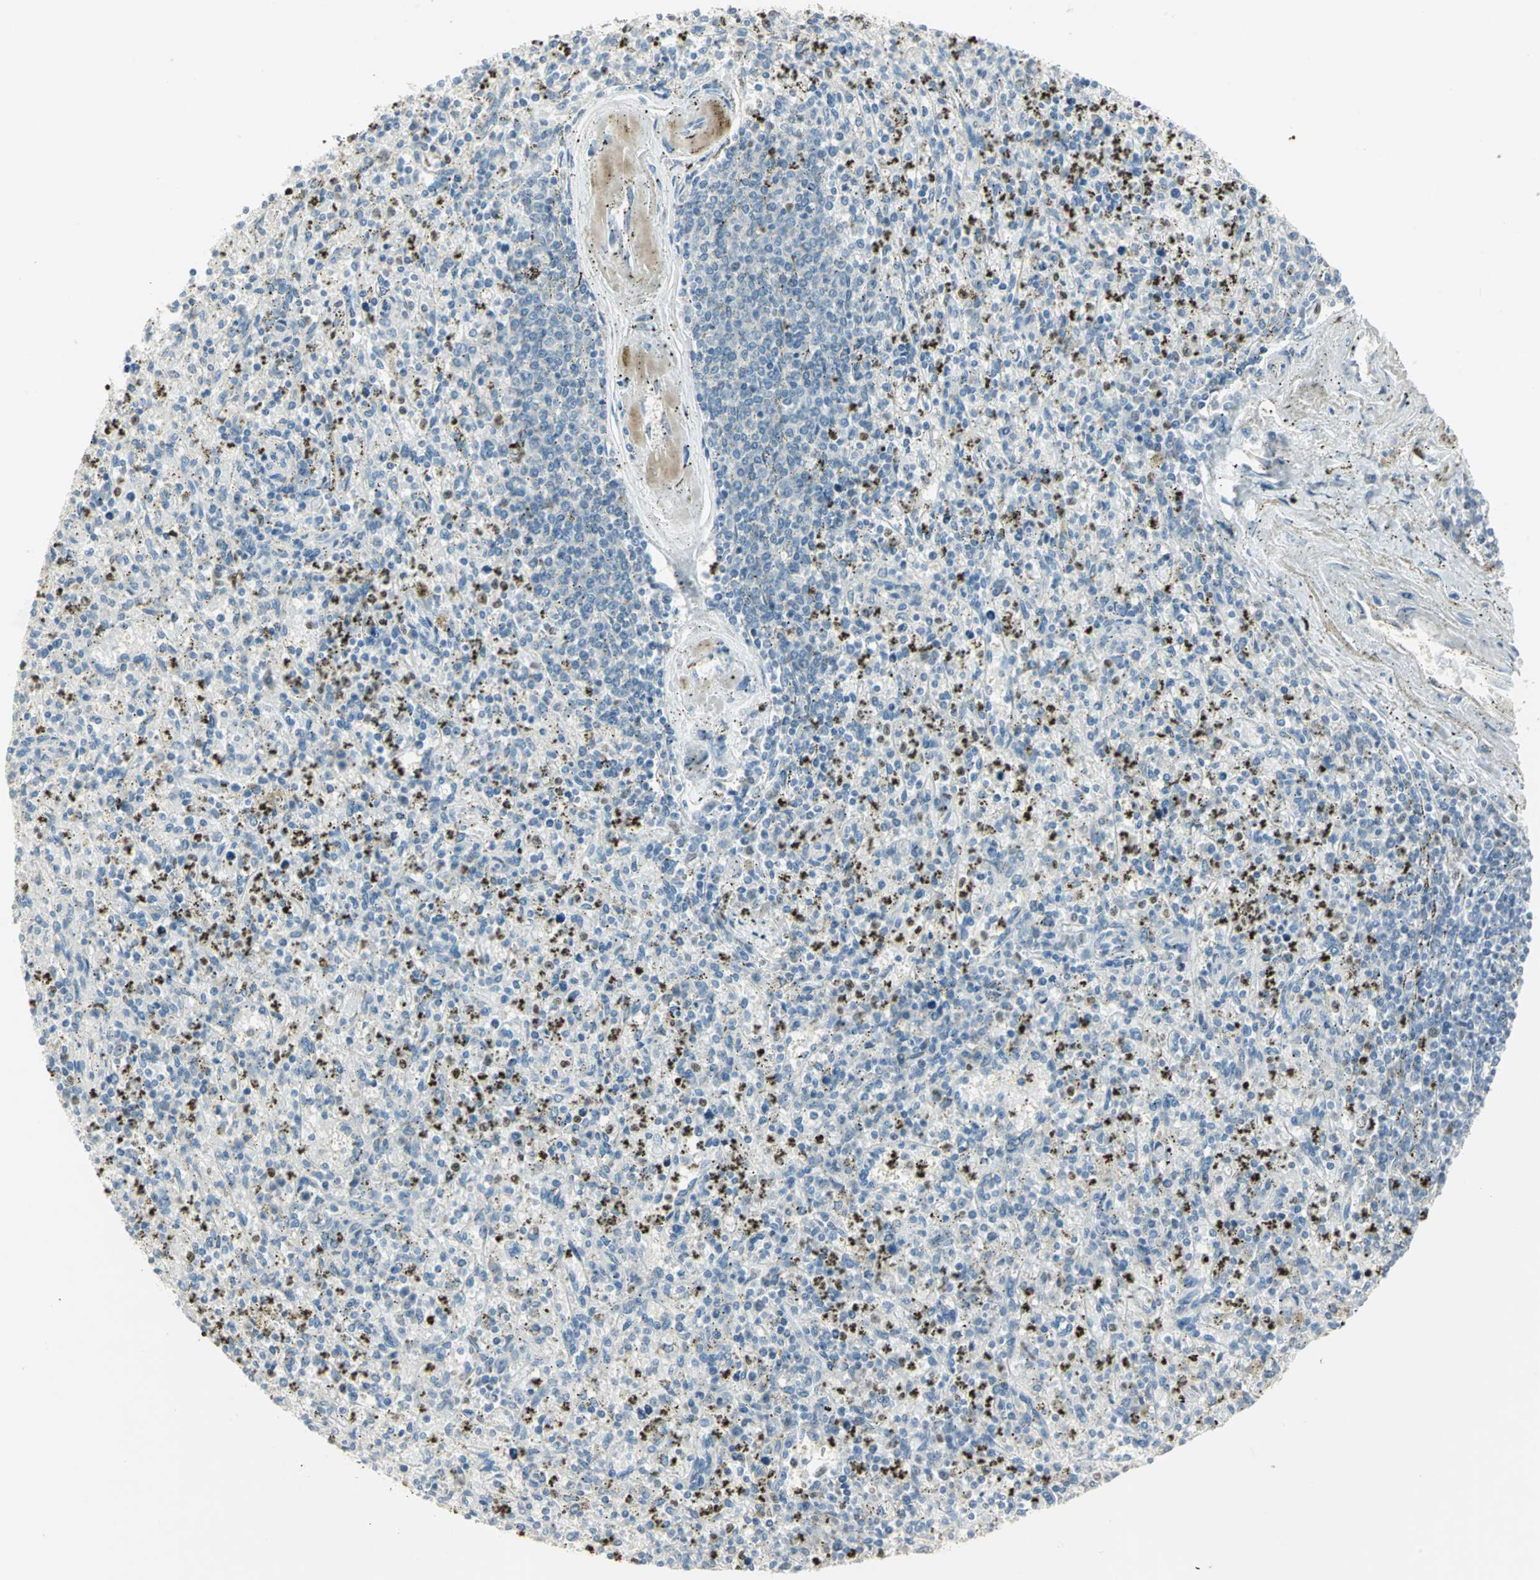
{"staining": {"intensity": "moderate", "quantity": "<25%", "location": "nuclear"}, "tissue": "spleen", "cell_type": "Cells in red pulp", "image_type": "normal", "snomed": [{"axis": "morphology", "description": "Normal tissue, NOS"}, {"axis": "topography", "description": "Spleen"}], "caption": "Immunohistochemistry of unremarkable human spleen demonstrates low levels of moderate nuclear positivity in about <25% of cells in red pulp. The staining was performed using DAB, with brown indicating positive protein expression. Nuclei are stained blue with hematoxylin.", "gene": "BCL6", "patient": {"sex": "male", "age": 72}}